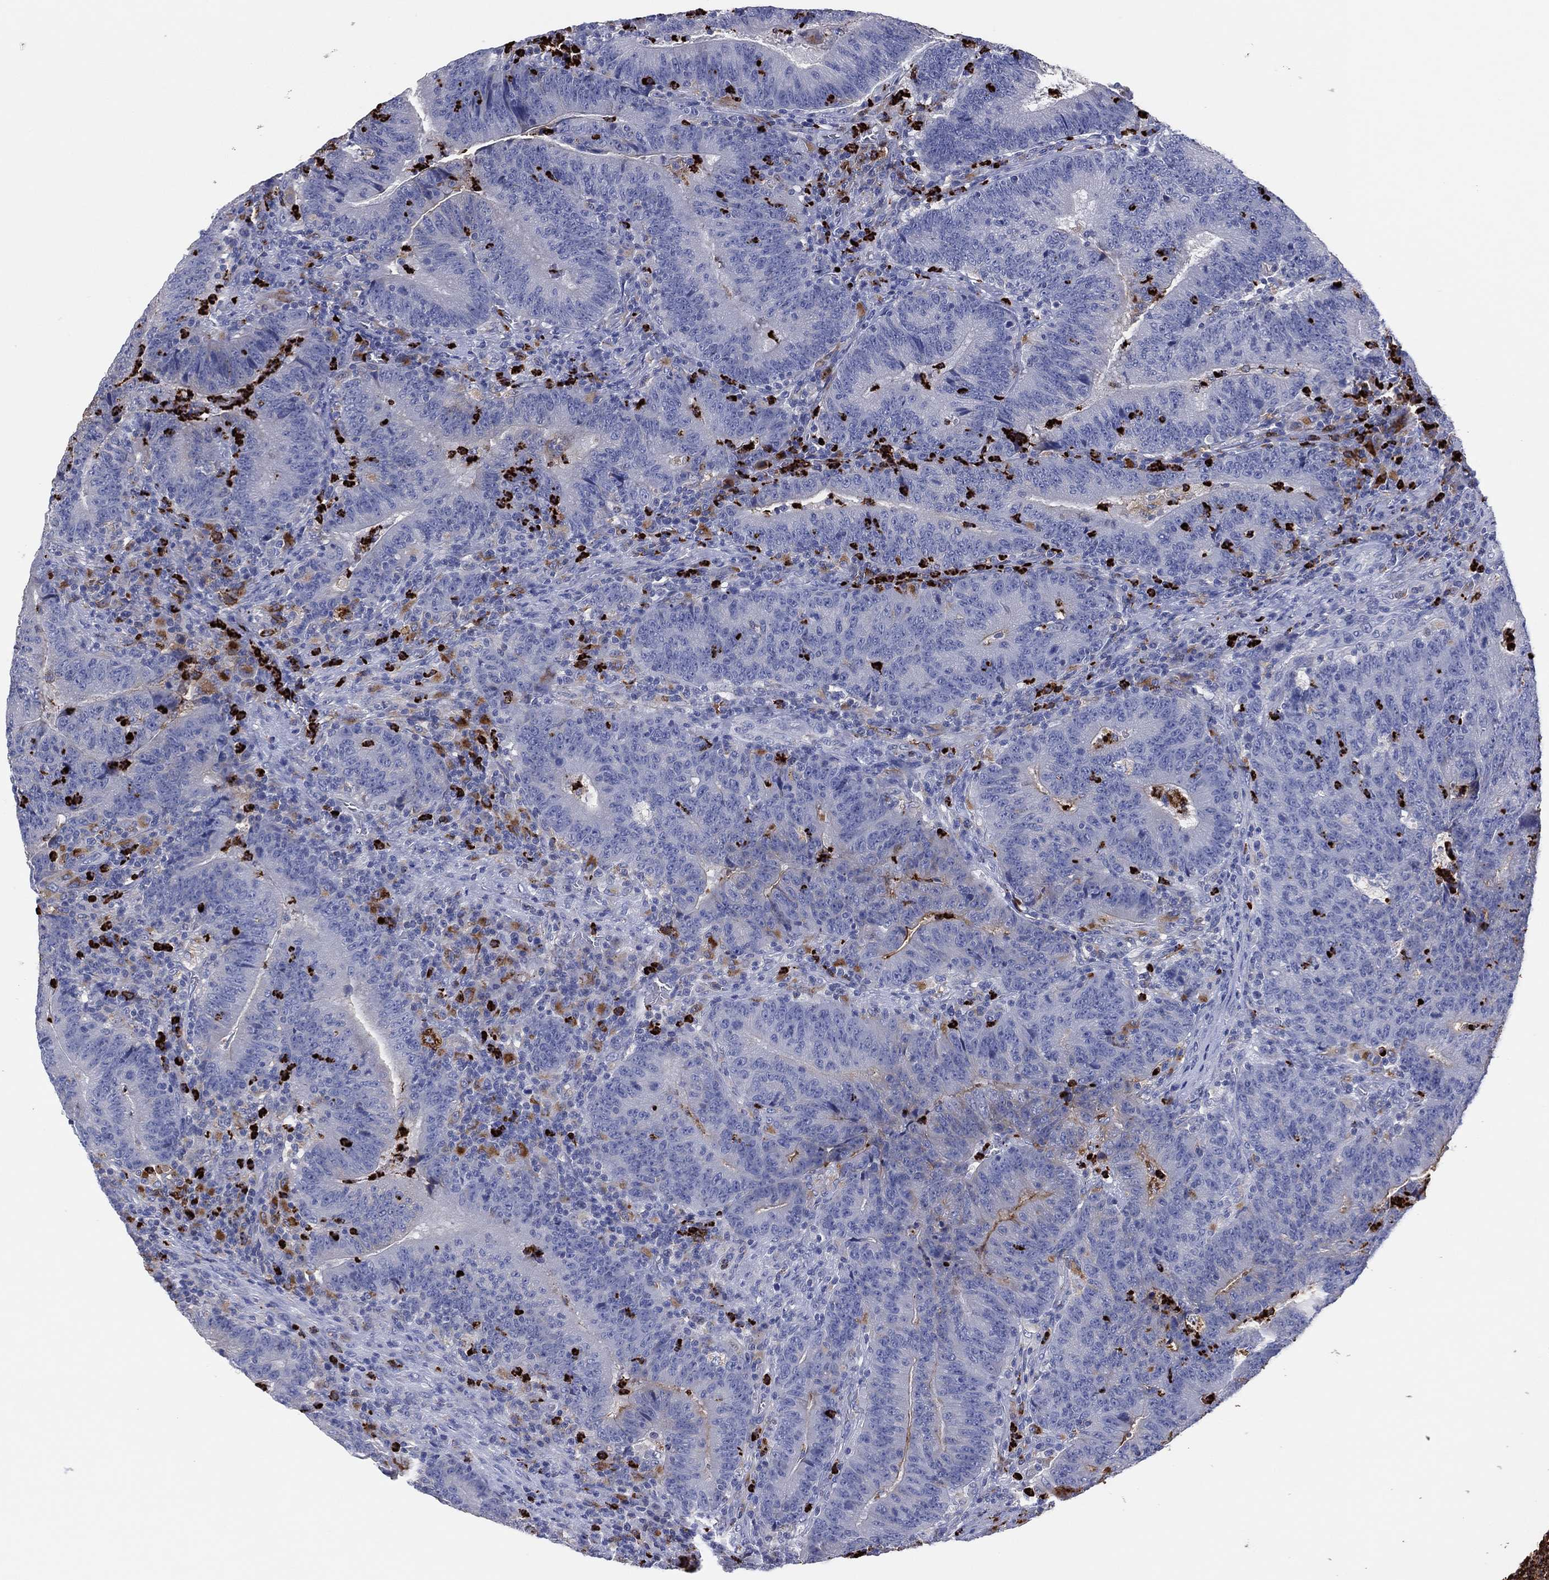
{"staining": {"intensity": "negative", "quantity": "none", "location": "none"}, "tissue": "colorectal cancer", "cell_type": "Tumor cells", "image_type": "cancer", "snomed": [{"axis": "morphology", "description": "Adenocarcinoma, NOS"}, {"axis": "topography", "description": "Colon"}], "caption": "Immunohistochemistry histopathology image of neoplastic tissue: adenocarcinoma (colorectal) stained with DAB displays no significant protein expression in tumor cells. (Stains: DAB immunohistochemistry (IHC) with hematoxylin counter stain, Microscopy: brightfield microscopy at high magnification).", "gene": "PLAC8", "patient": {"sex": "female", "age": 75}}